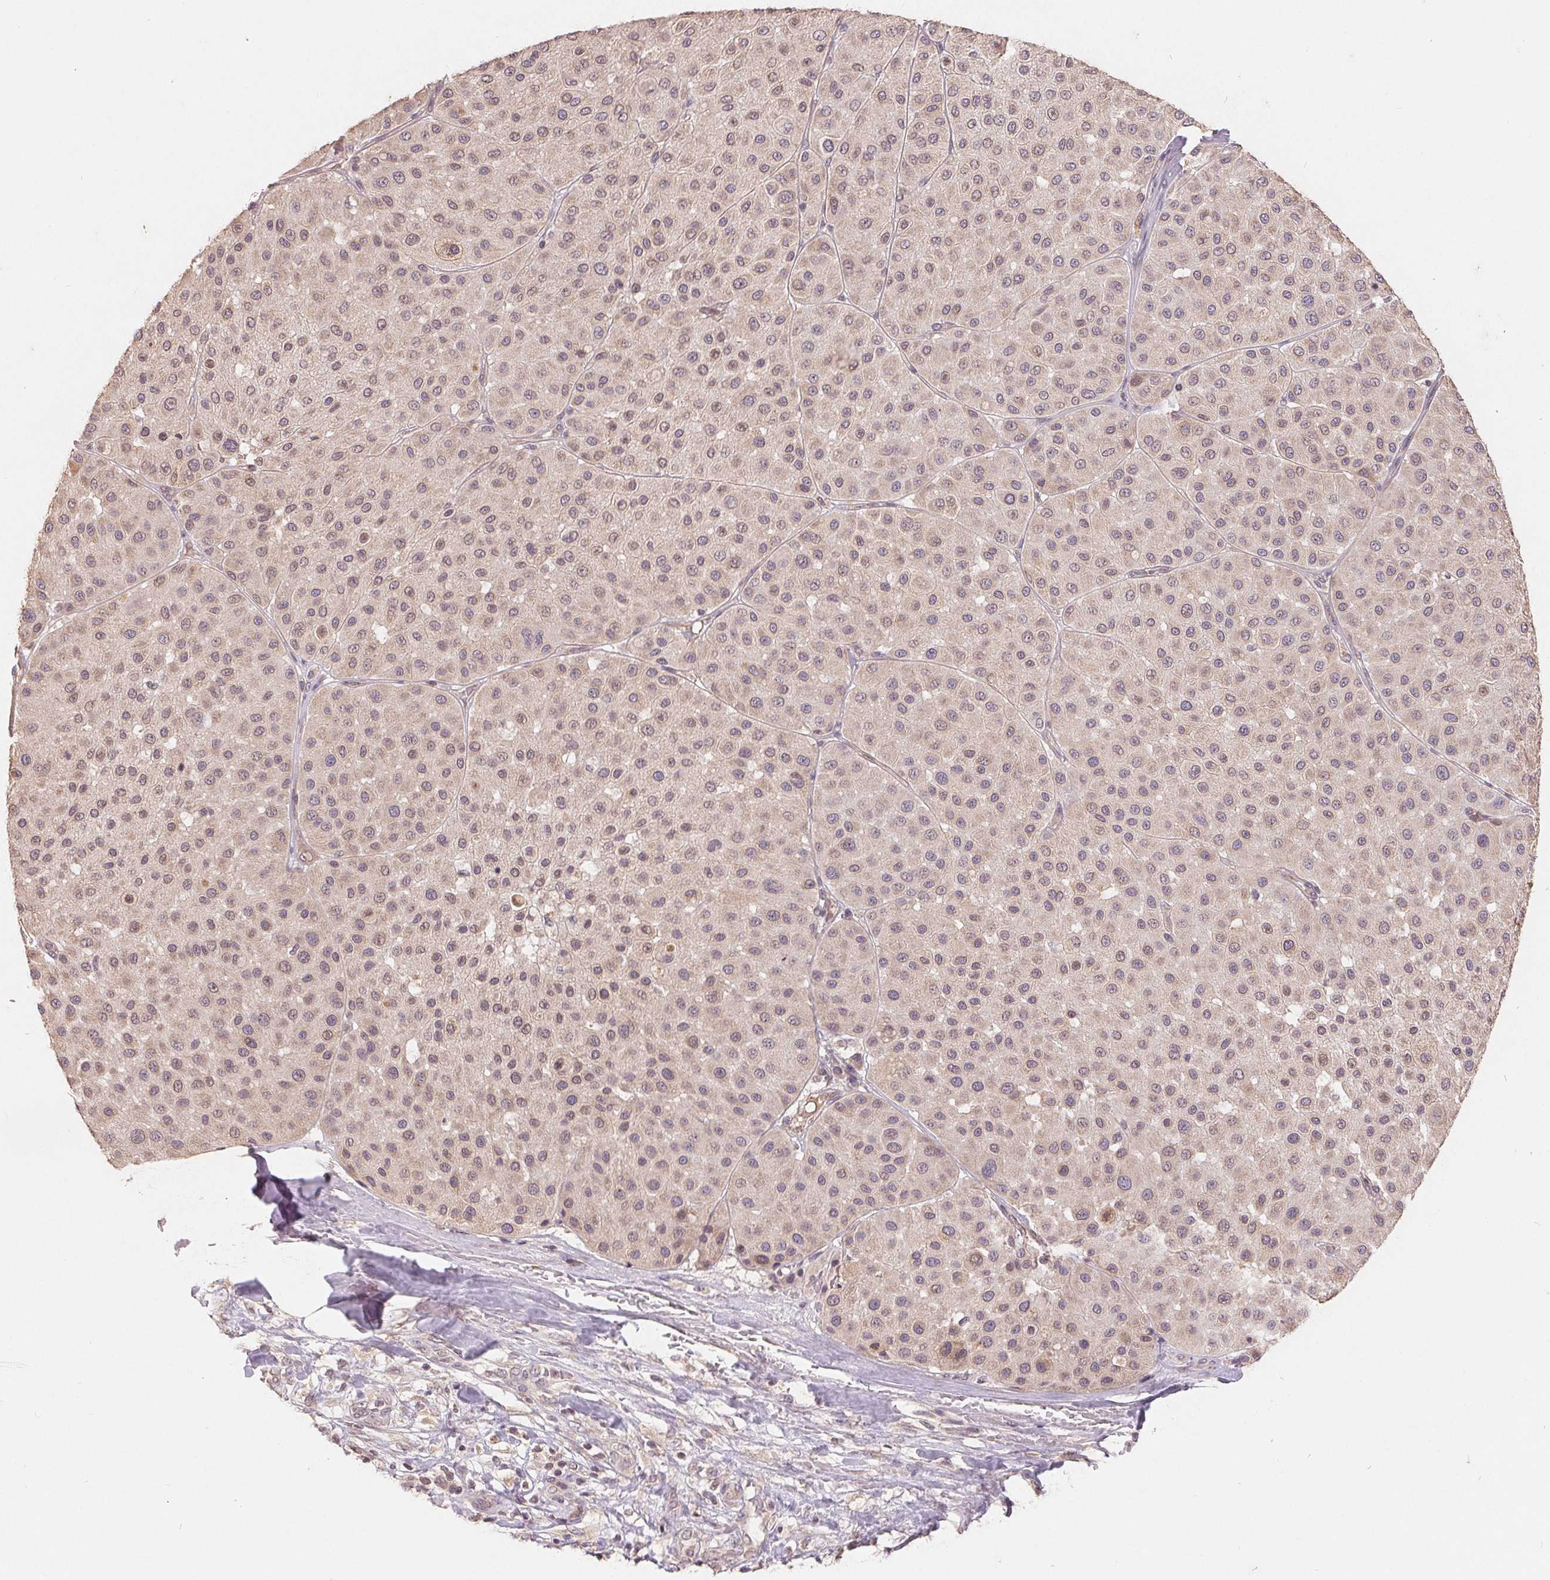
{"staining": {"intensity": "weak", "quantity": "25%-75%", "location": "cytoplasmic/membranous,nuclear"}, "tissue": "melanoma", "cell_type": "Tumor cells", "image_type": "cancer", "snomed": [{"axis": "morphology", "description": "Malignant melanoma, Metastatic site"}, {"axis": "topography", "description": "Smooth muscle"}], "caption": "Protein staining reveals weak cytoplasmic/membranous and nuclear staining in approximately 25%-75% of tumor cells in malignant melanoma (metastatic site). (IHC, brightfield microscopy, high magnification).", "gene": "CDIPT", "patient": {"sex": "male", "age": 41}}